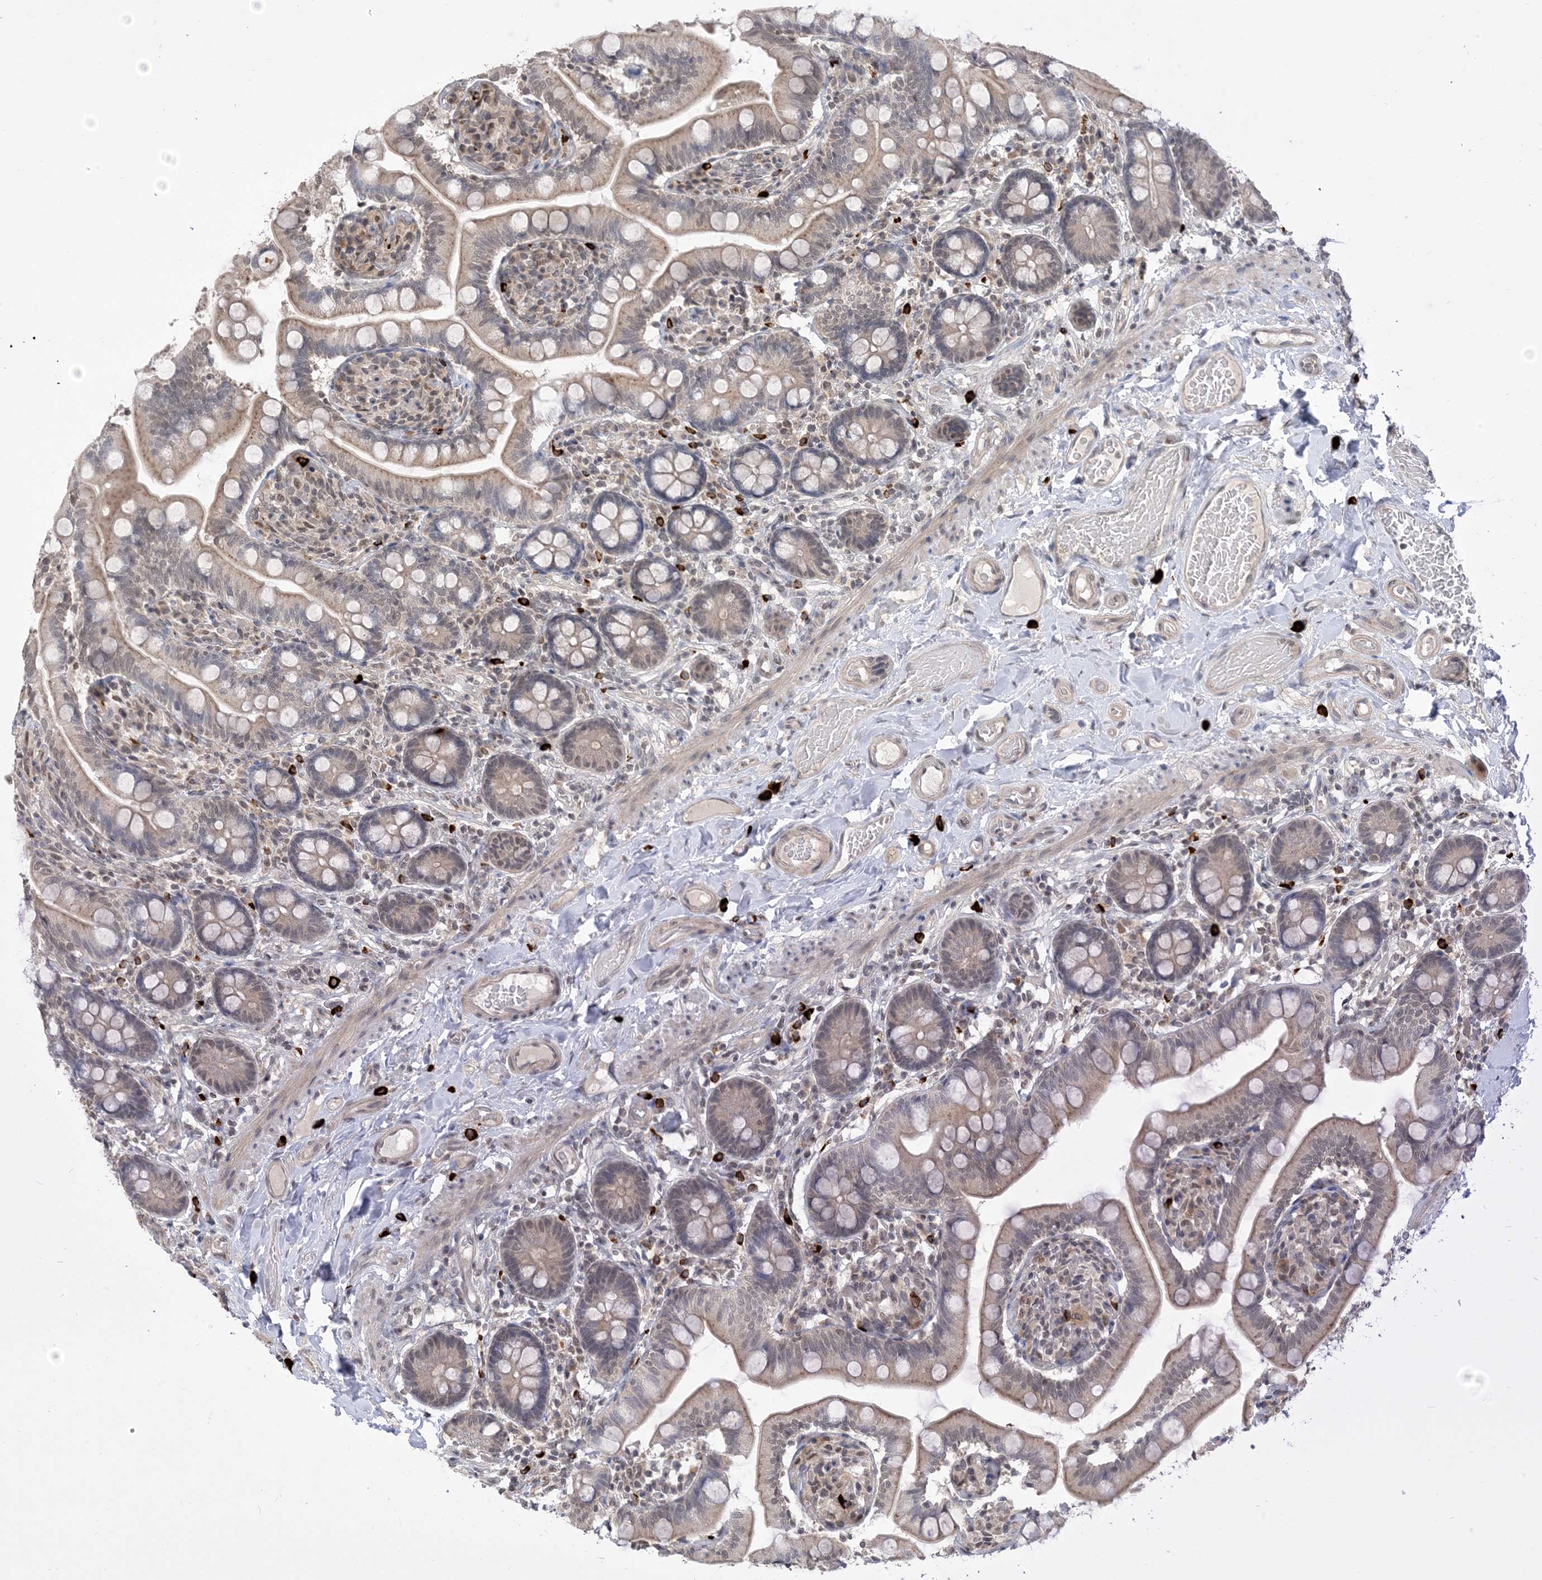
{"staining": {"intensity": "weak", "quantity": "25%-75%", "location": "cytoplasmic/membranous"}, "tissue": "small intestine", "cell_type": "Glandular cells", "image_type": "normal", "snomed": [{"axis": "morphology", "description": "Normal tissue, NOS"}, {"axis": "topography", "description": "Small intestine"}], "caption": "DAB immunohistochemical staining of unremarkable human small intestine shows weak cytoplasmic/membranous protein positivity in approximately 25%-75% of glandular cells.", "gene": "RANBP9", "patient": {"sex": "female", "age": 64}}